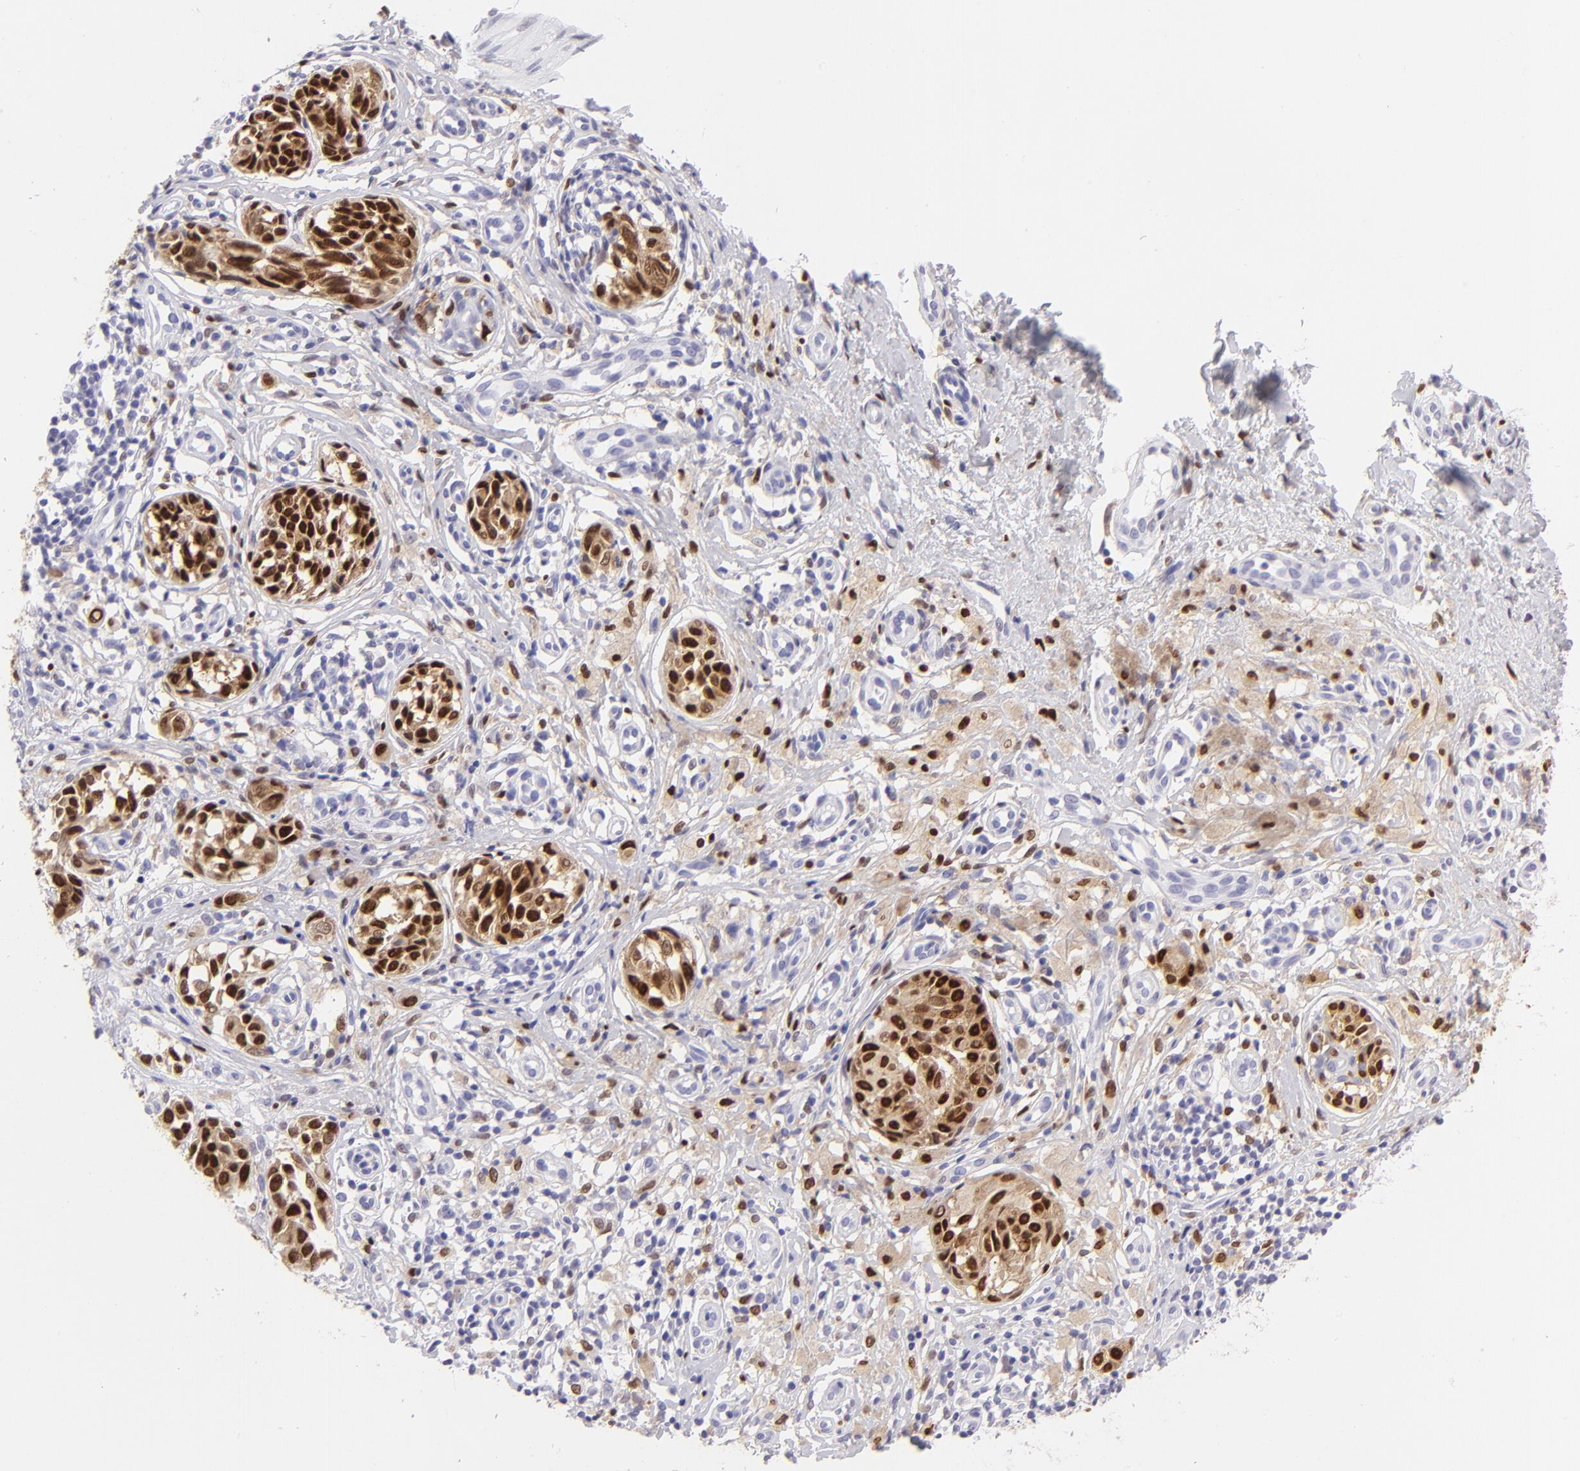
{"staining": {"intensity": "strong", "quantity": "25%-75%", "location": "nuclear"}, "tissue": "melanoma", "cell_type": "Tumor cells", "image_type": "cancer", "snomed": [{"axis": "morphology", "description": "Malignant melanoma, NOS"}, {"axis": "topography", "description": "Skin"}], "caption": "A brown stain highlights strong nuclear staining of a protein in human melanoma tumor cells.", "gene": "MITF", "patient": {"sex": "male", "age": 67}}